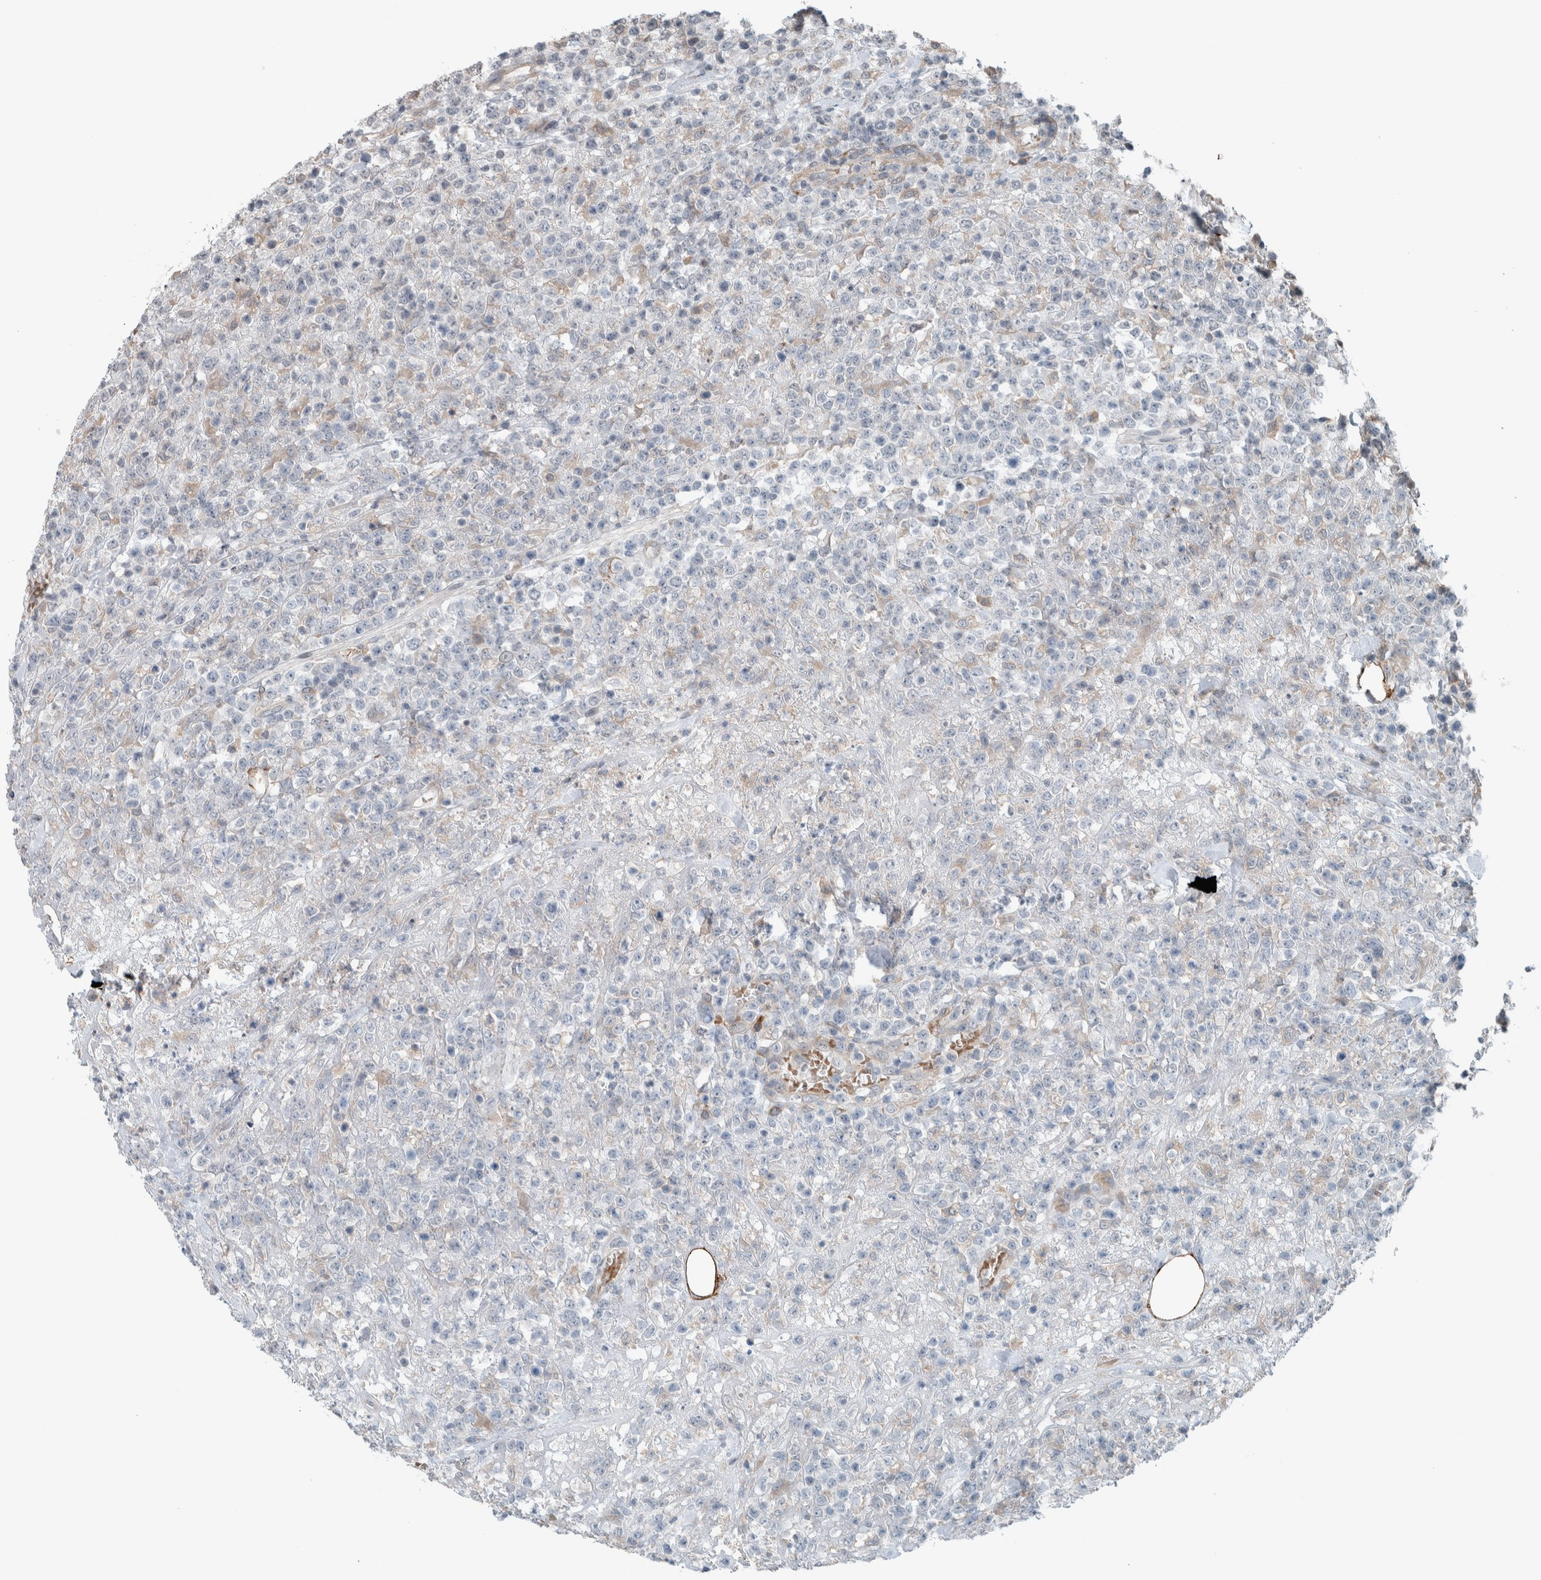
{"staining": {"intensity": "negative", "quantity": "none", "location": "none"}, "tissue": "lymphoma", "cell_type": "Tumor cells", "image_type": "cancer", "snomed": [{"axis": "morphology", "description": "Malignant lymphoma, non-Hodgkin's type, High grade"}, {"axis": "topography", "description": "Colon"}], "caption": "Human lymphoma stained for a protein using immunohistochemistry (IHC) reveals no staining in tumor cells.", "gene": "JADE2", "patient": {"sex": "female", "age": 53}}